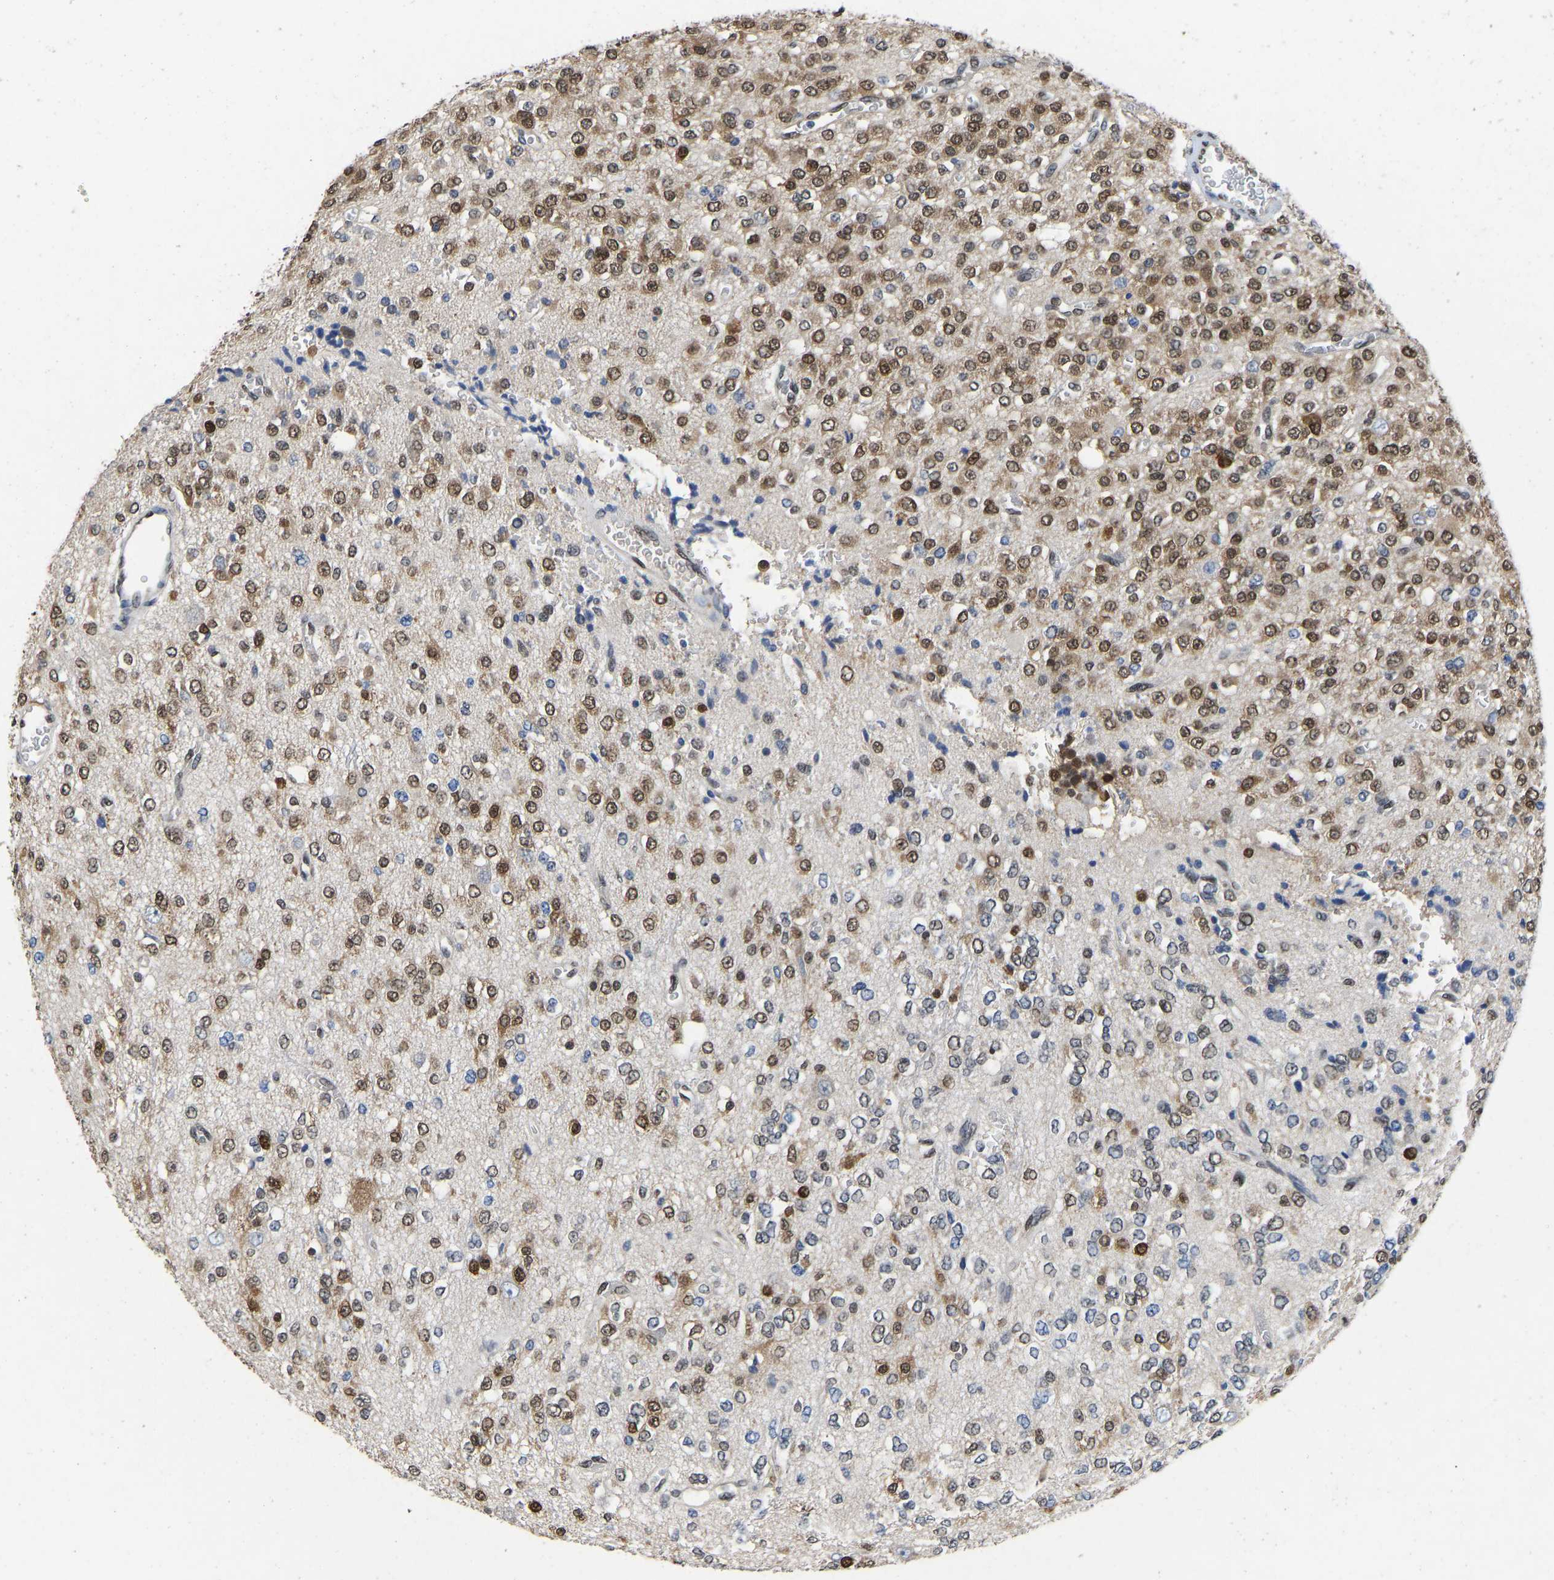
{"staining": {"intensity": "moderate", "quantity": ">75%", "location": "nuclear"}, "tissue": "glioma", "cell_type": "Tumor cells", "image_type": "cancer", "snomed": [{"axis": "morphology", "description": "Glioma, malignant, Low grade"}, {"axis": "topography", "description": "Brain"}], "caption": "Malignant low-grade glioma stained with IHC demonstrates moderate nuclear positivity in approximately >75% of tumor cells.", "gene": "QKI", "patient": {"sex": "male", "age": 38}}